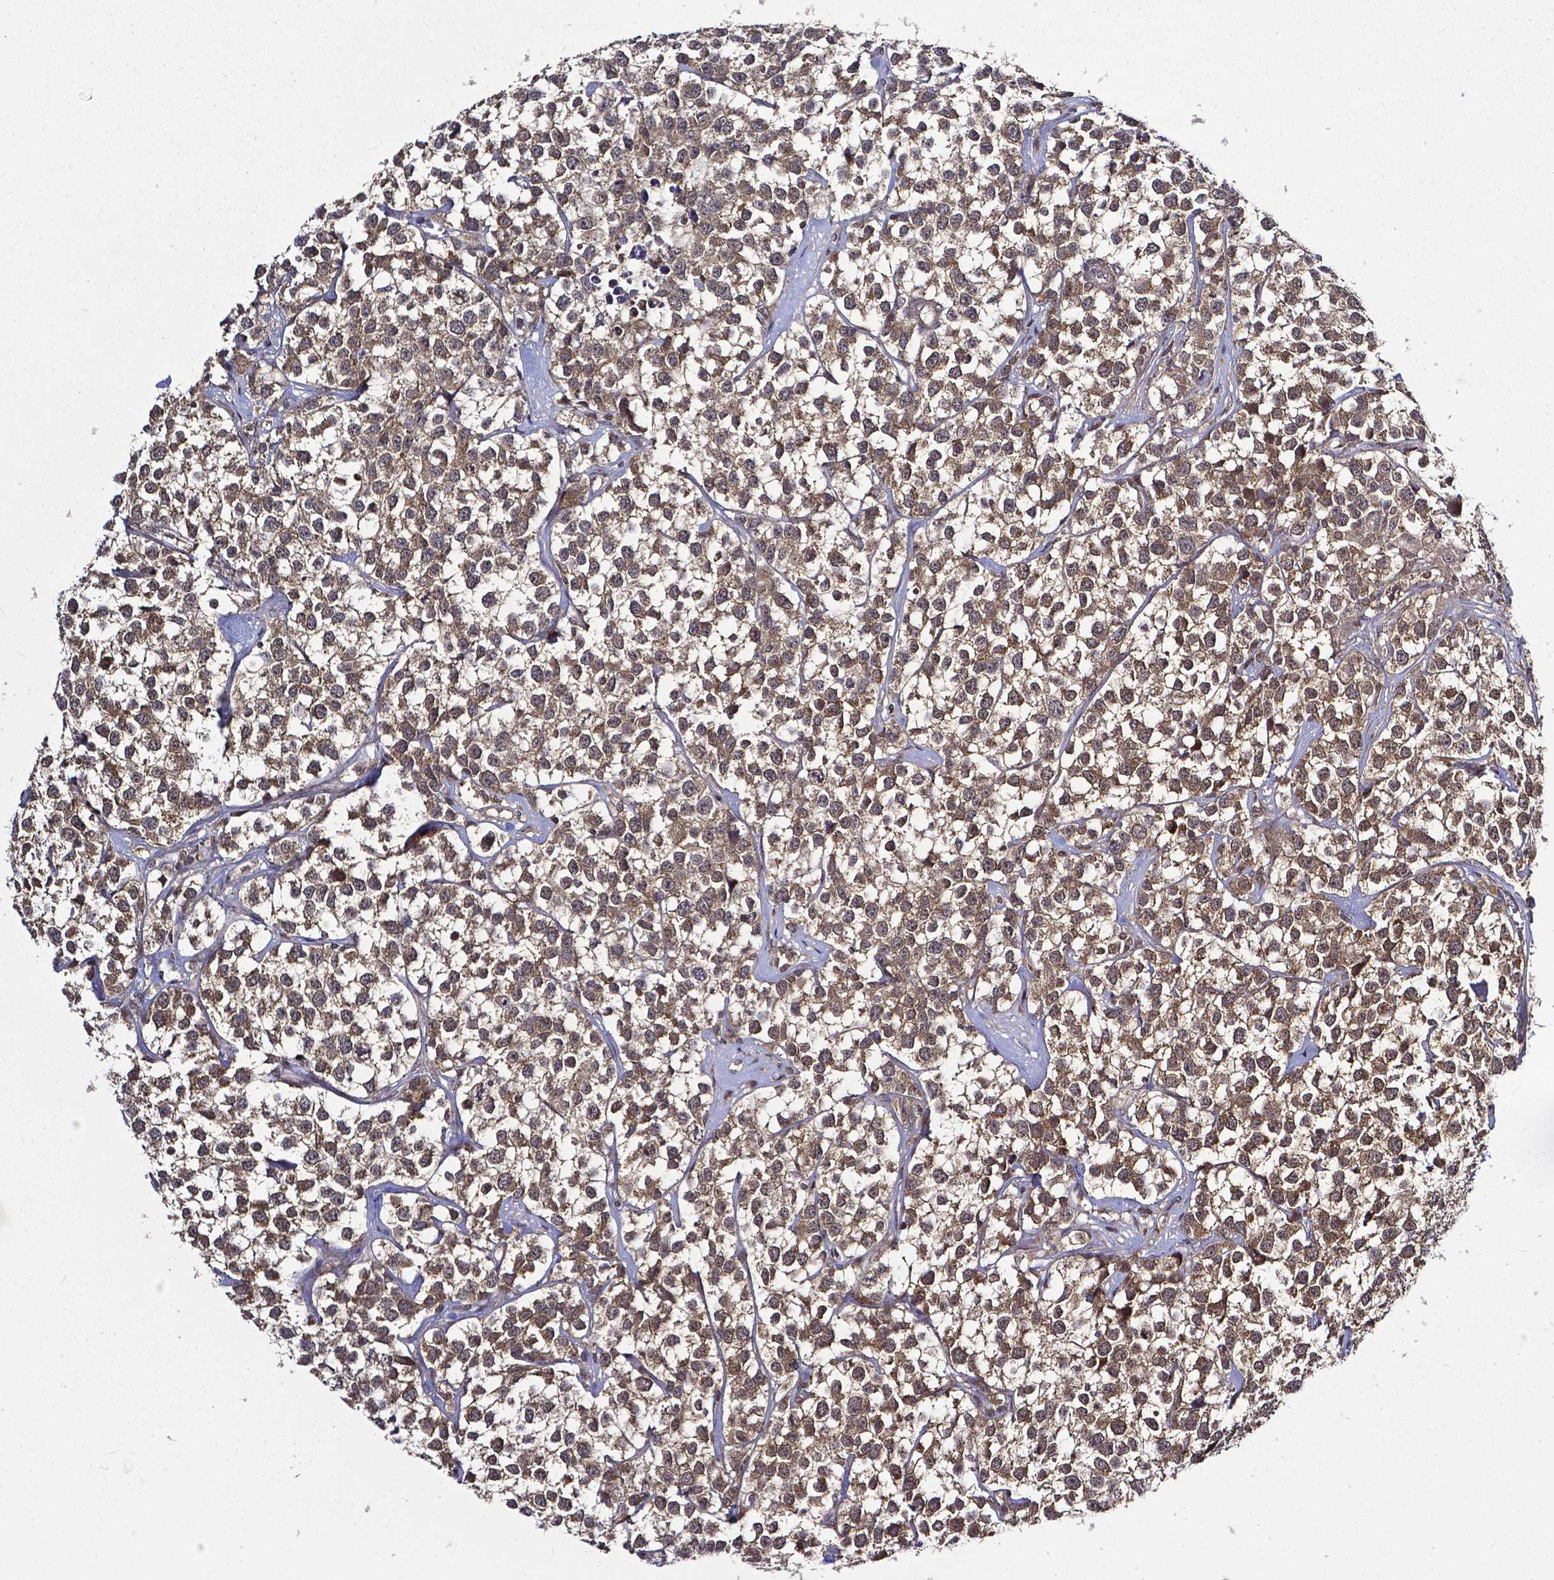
{"staining": {"intensity": "moderate", "quantity": ">75%", "location": "cytoplasmic/membranous,nuclear"}, "tissue": "testis cancer", "cell_type": "Tumor cells", "image_type": "cancer", "snomed": [{"axis": "morphology", "description": "Seminoma, NOS"}, {"axis": "topography", "description": "Testis"}], "caption": "The histopathology image exhibits staining of testis seminoma, revealing moderate cytoplasmic/membranous and nuclear protein staining (brown color) within tumor cells. Using DAB (3,3'-diaminobenzidine) (brown) and hematoxylin (blue) stains, captured at high magnification using brightfield microscopy.", "gene": "OTUB1", "patient": {"sex": "male", "age": 59}}